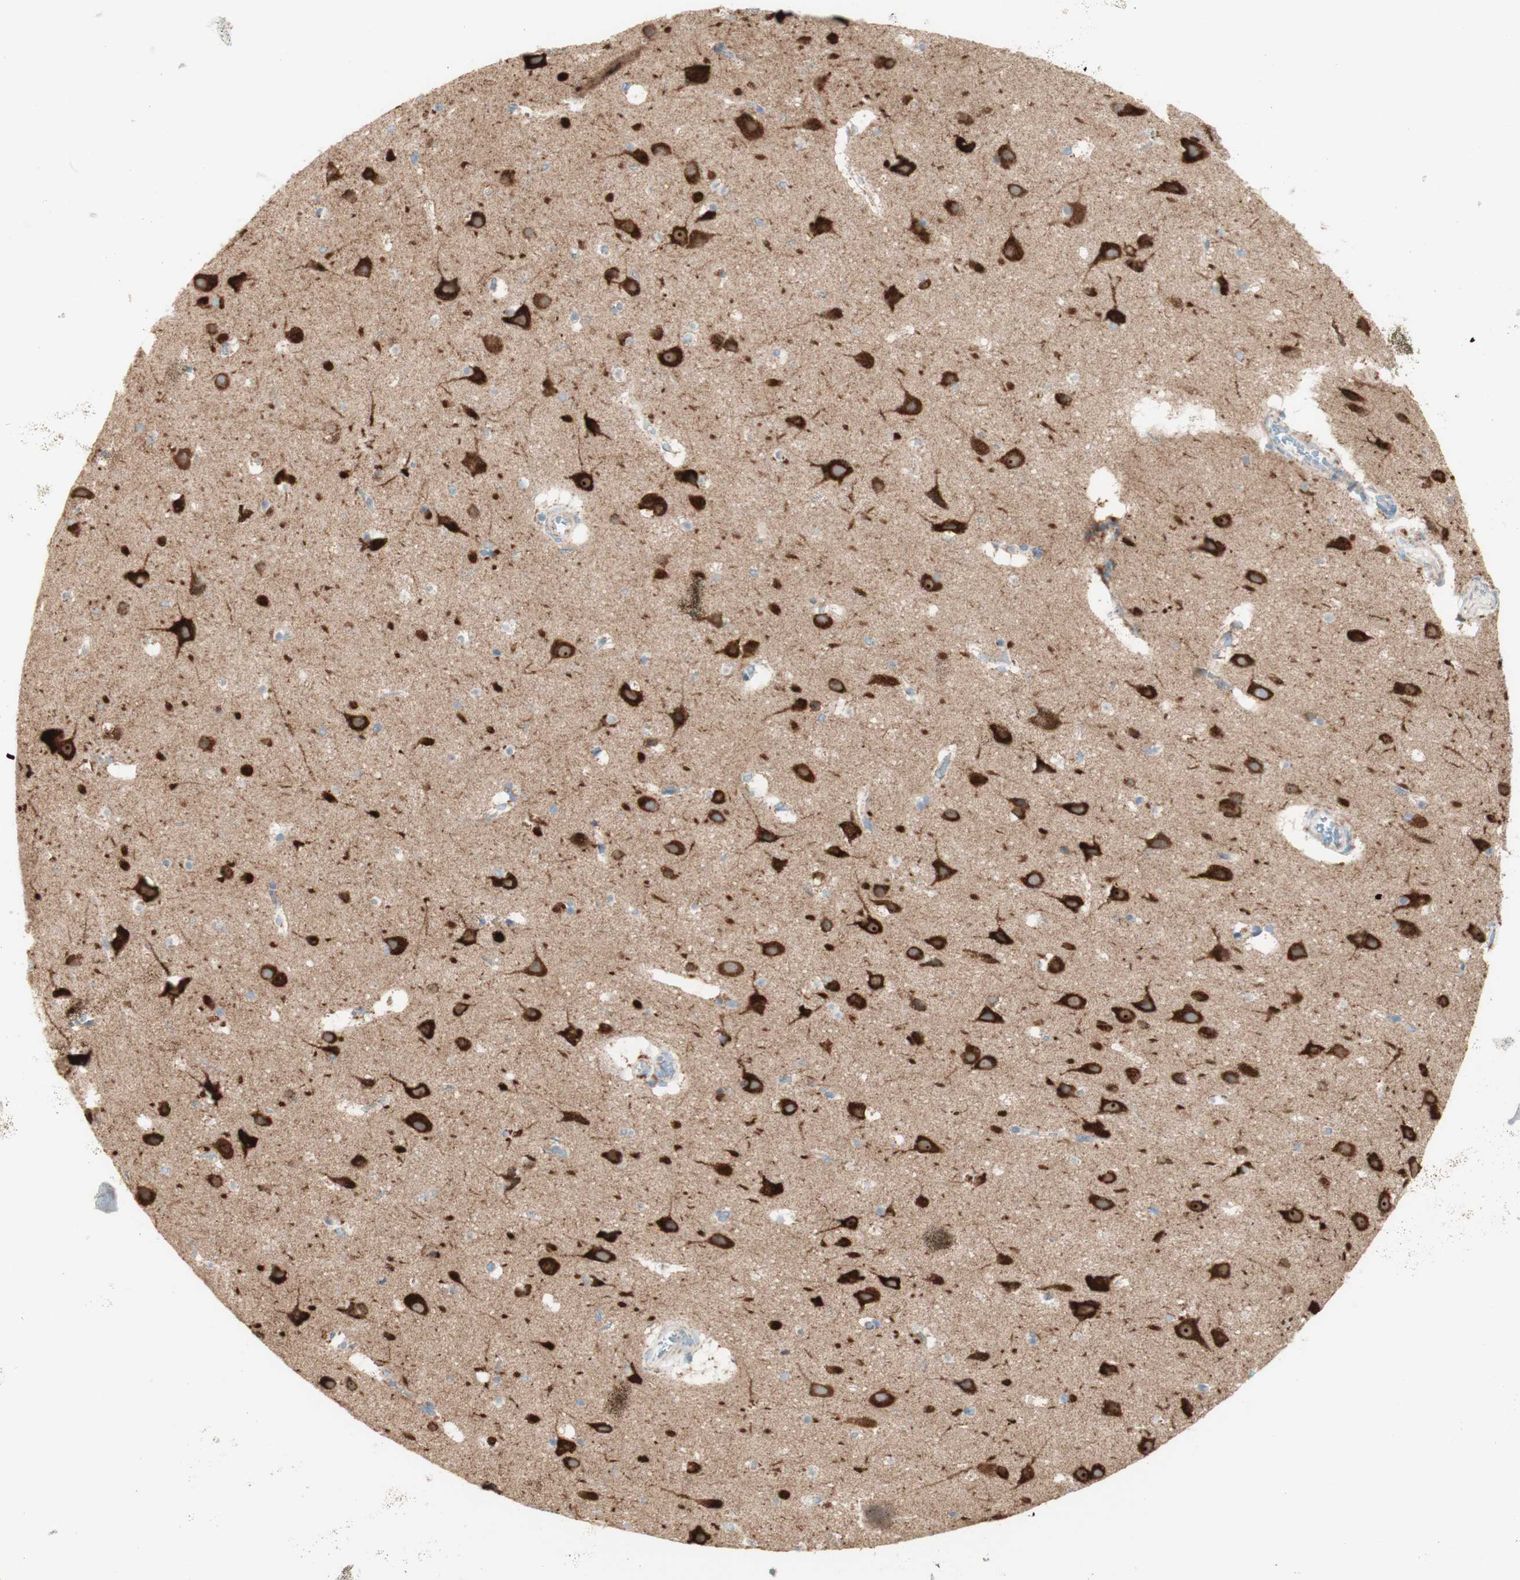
{"staining": {"intensity": "moderate", "quantity": ">75%", "location": "cytoplasmic/membranous"}, "tissue": "cerebral cortex", "cell_type": "Endothelial cells", "image_type": "normal", "snomed": [{"axis": "morphology", "description": "Normal tissue, NOS"}, {"axis": "topography", "description": "Cerebral cortex"}], "caption": "Immunohistochemistry photomicrograph of unremarkable cerebral cortex: human cerebral cortex stained using IHC exhibits medium levels of moderate protein expression localized specifically in the cytoplasmic/membranous of endothelial cells, appearing as a cytoplasmic/membranous brown color.", "gene": "TOMM20", "patient": {"sex": "male", "age": 45}}